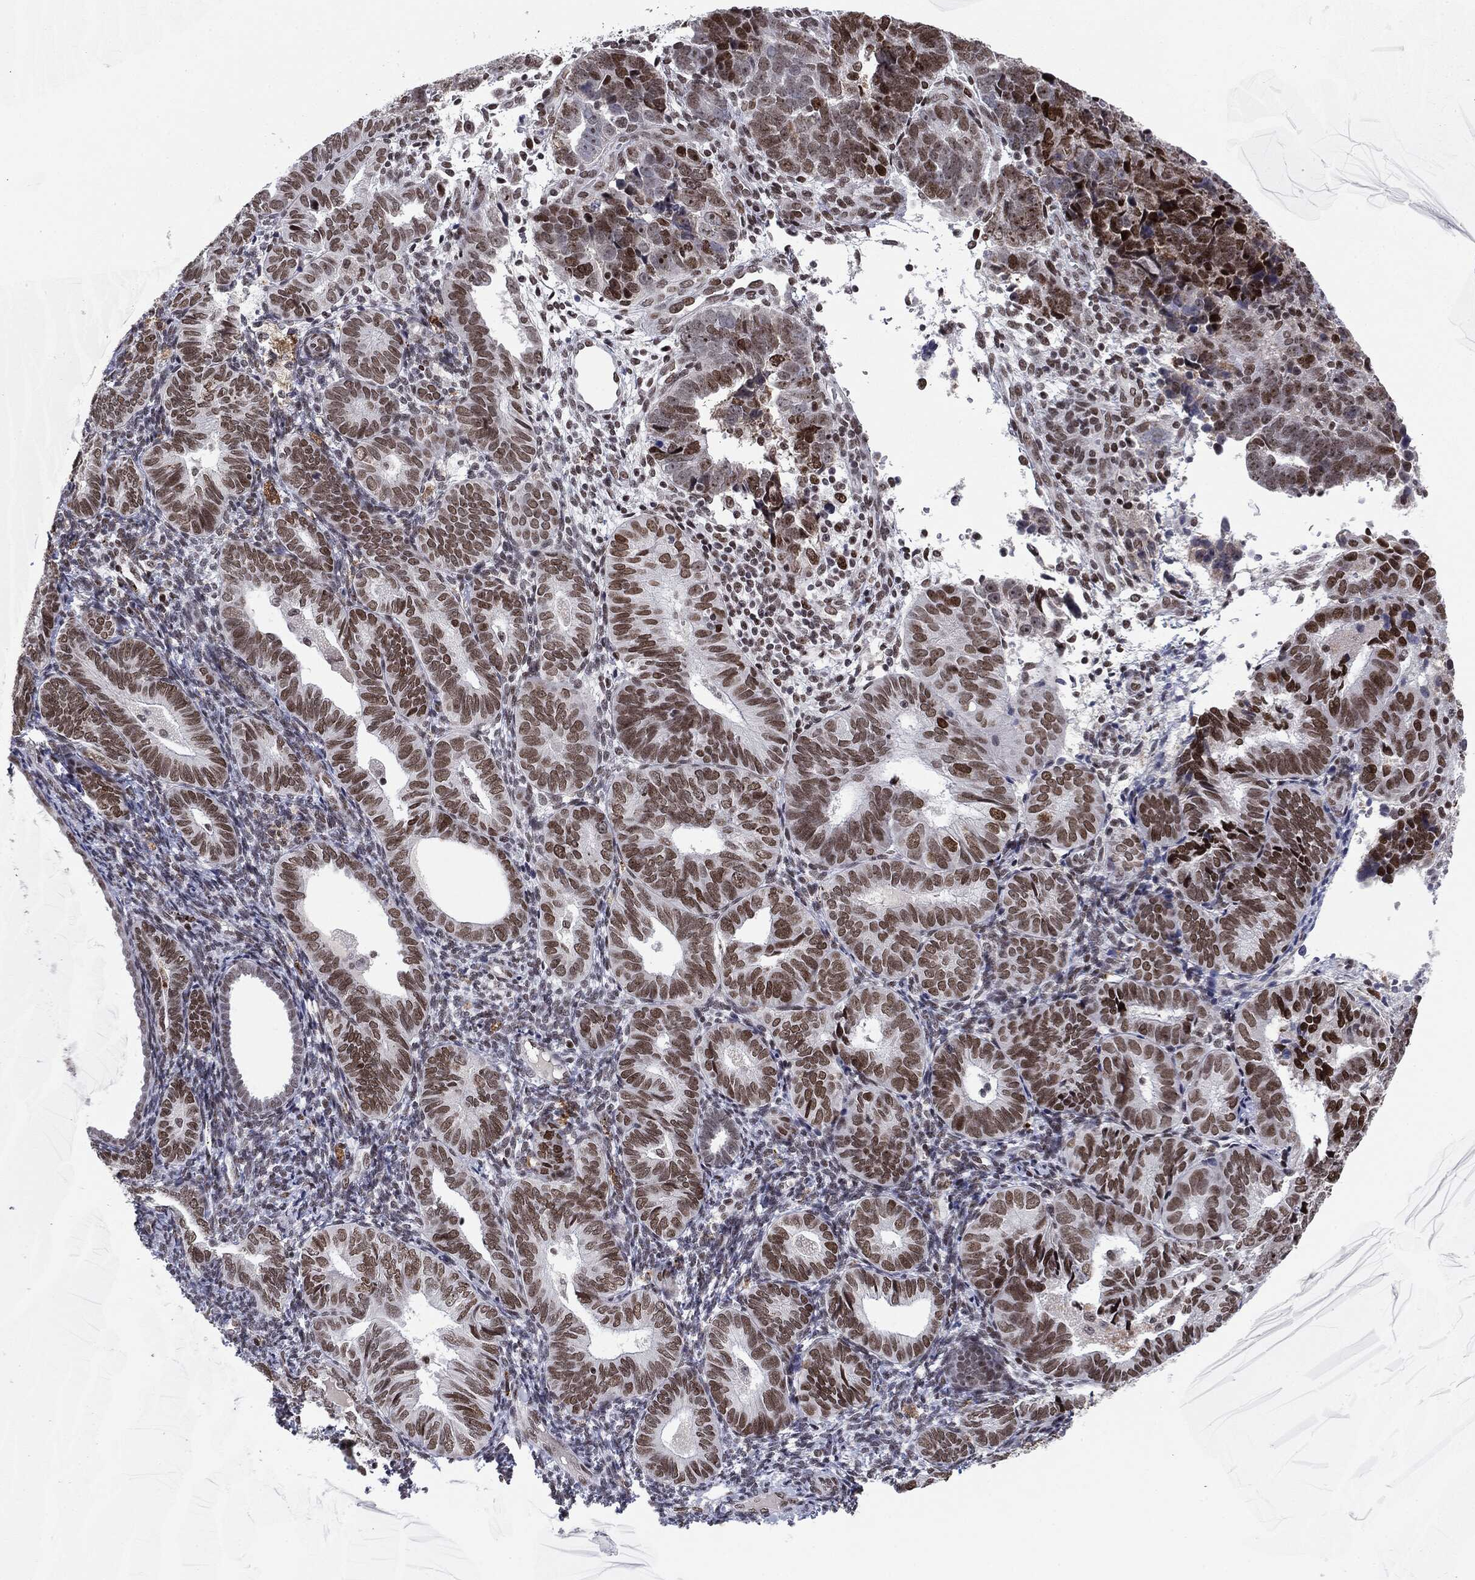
{"staining": {"intensity": "strong", "quantity": ">75%", "location": "nuclear"}, "tissue": "endometrial cancer", "cell_type": "Tumor cells", "image_type": "cancer", "snomed": [{"axis": "morphology", "description": "Adenocarcinoma, NOS"}, {"axis": "topography", "description": "Endometrium"}], "caption": "The micrograph demonstrates immunohistochemical staining of endometrial cancer (adenocarcinoma). There is strong nuclear positivity is seen in about >75% of tumor cells. The protein of interest is stained brown, and the nuclei are stained in blue (DAB (3,3'-diaminobenzidine) IHC with brightfield microscopy, high magnification).", "gene": "MDC1", "patient": {"sex": "female", "age": 82}}